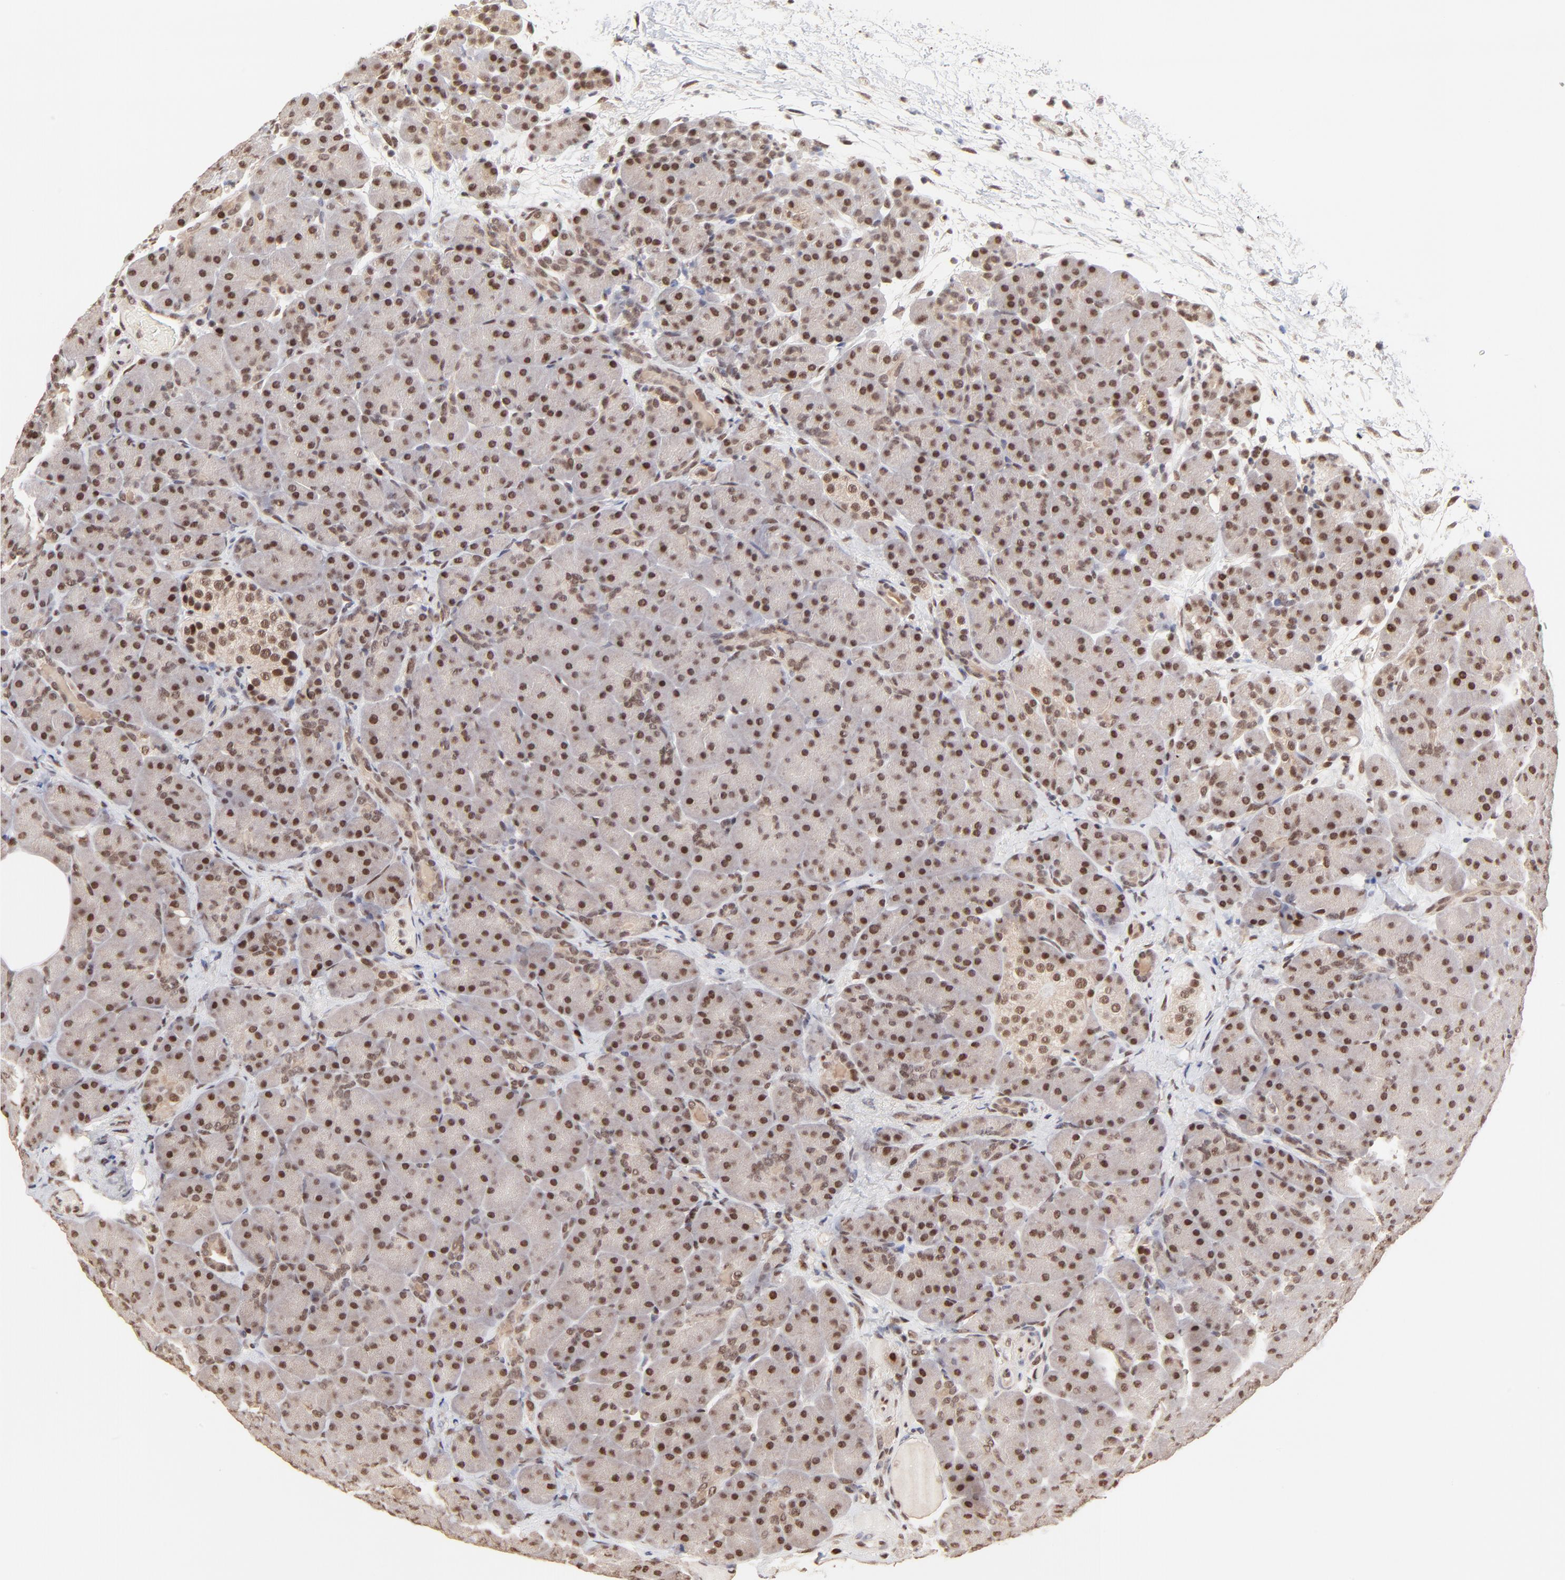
{"staining": {"intensity": "moderate", "quantity": ">75%", "location": "cytoplasmic/membranous,nuclear"}, "tissue": "pancreas", "cell_type": "Exocrine glandular cells", "image_type": "normal", "snomed": [{"axis": "morphology", "description": "Normal tissue, NOS"}, {"axis": "topography", "description": "Pancreas"}], "caption": "Protein expression analysis of unremarkable human pancreas reveals moderate cytoplasmic/membranous,nuclear expression in approximately >75% of exocrine glandular cells. The protein is shown in brown color, while the nuclei are stained blue.", "gene": "DSN1", "patient": {"sex": "male", "age": 66}}